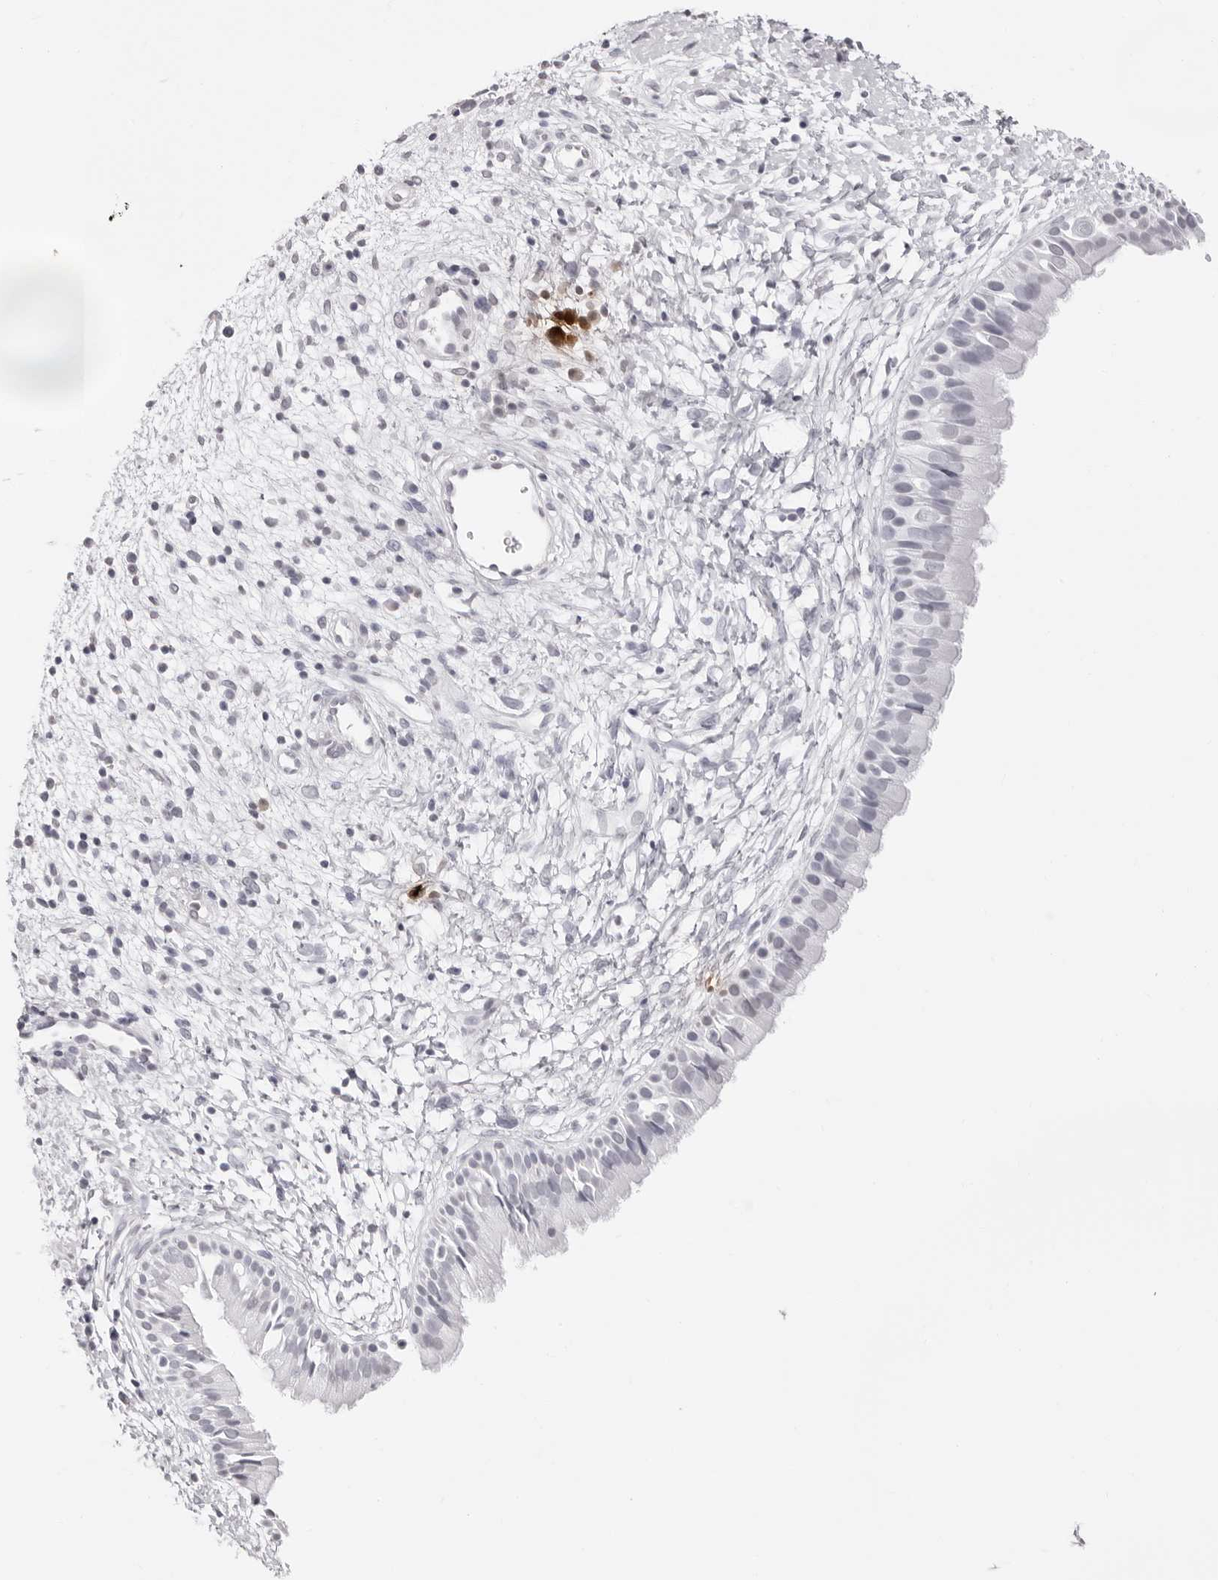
{"staining": {"intensity": "negative", "quantity": "none", "location": "none"}, "tissue": "nasopharynx", "cell_type": "Respiratory epithelial cells", "image_type": "normal", "snomed": [{"axis": "morphology", "description": "Normal tissue, NOS"}, {"axis": "topography", "description": "Nasopharynx"}], "caption": "Benign nasopharynx was stained to show a protein in brown. There is no significant positivity in respiratory epithelial cells.", "gene": "CST5", "patient": {"sex": "male", "age": 22}}